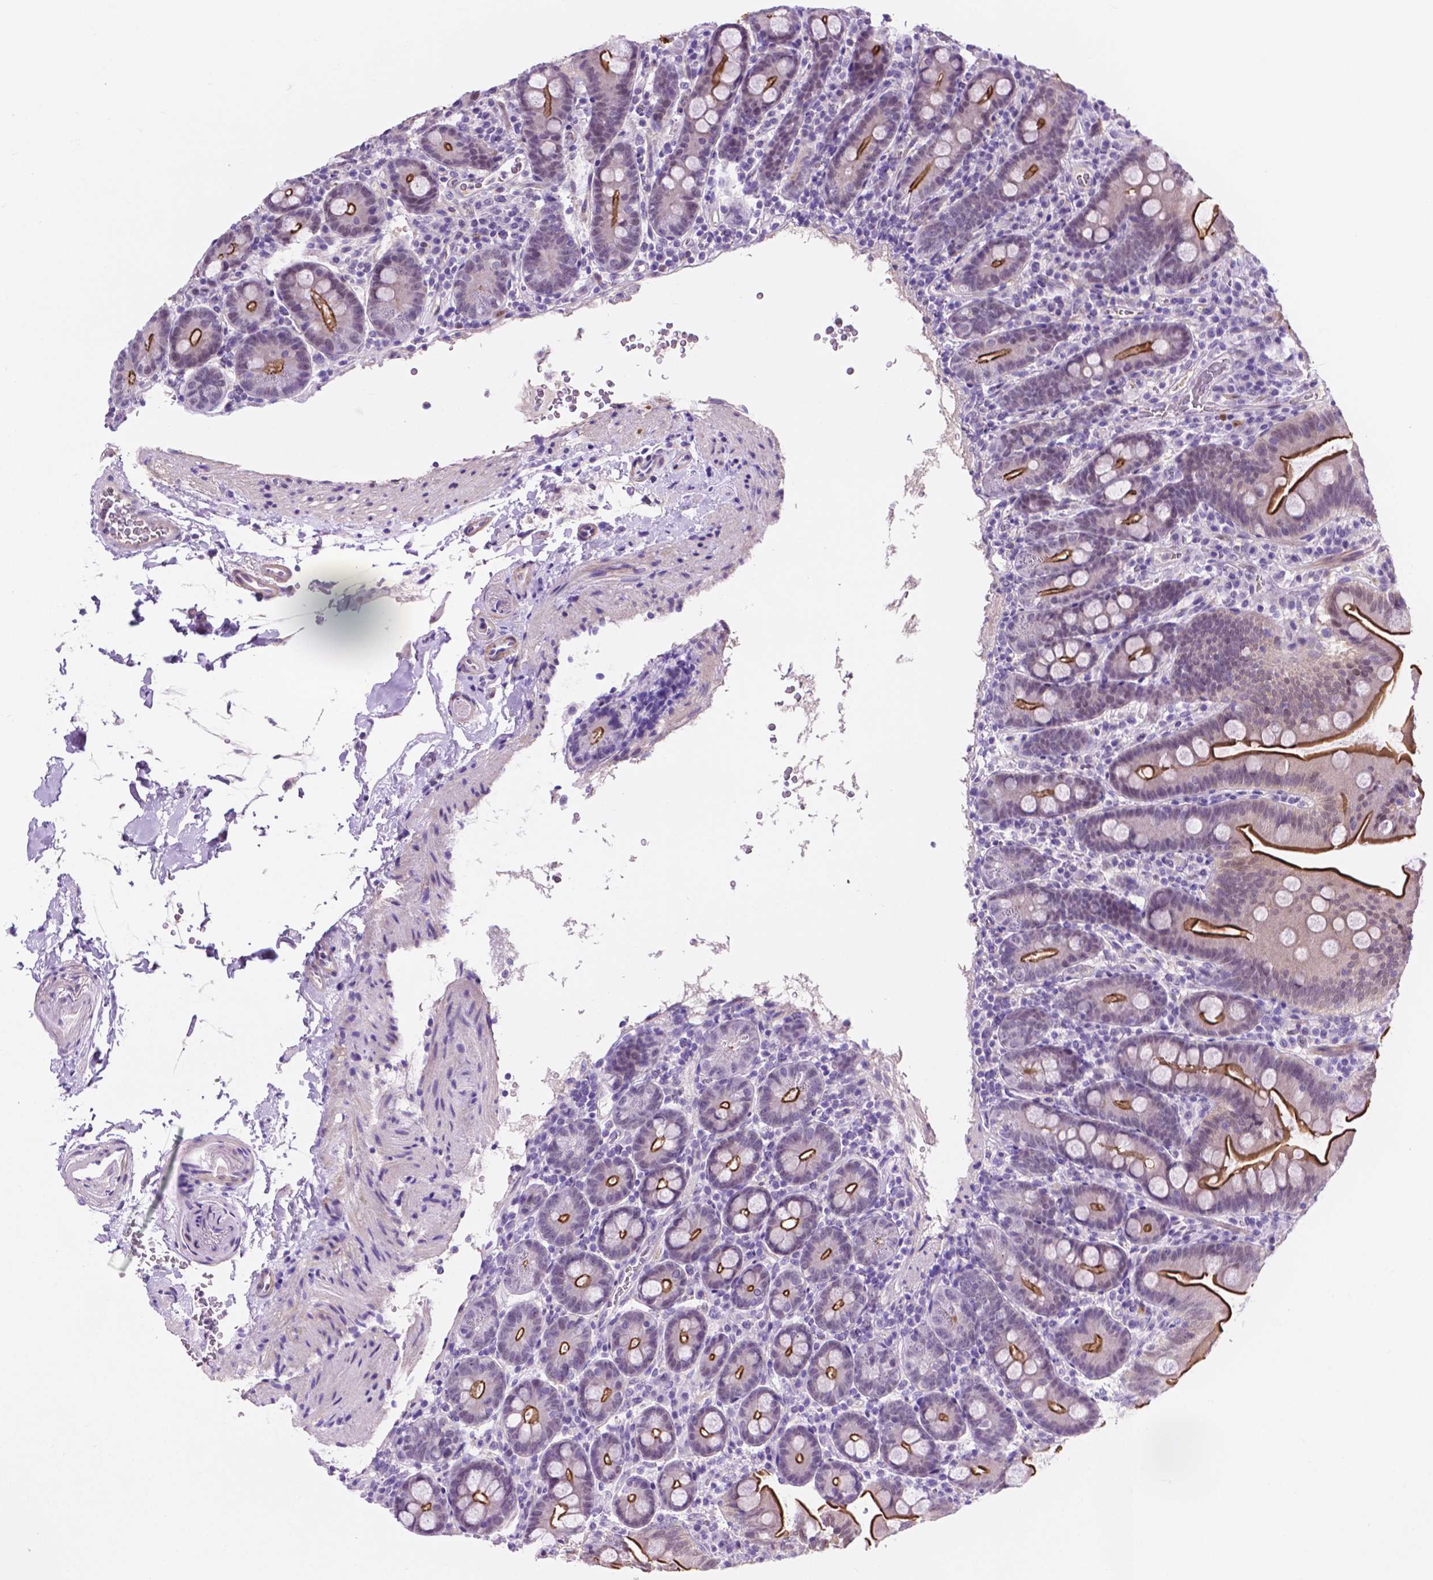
{"staining": {"intensity": "strong", "quantity": ">75%", "location": "cytoplasmic/membranous"}, "tissue": "duodenum", "cell_type": "Glandular cells", "image_type": "normal", "snomed": [{"axis": "morphology", "description": "Normal tissue, NOS"}, {"axis": "topography", "description": "Duodenum"}], "caption": "IHC of unremarkable duodenum reveals high levels of strong cytoplasmic/membranous staining in approximately >75% of glandular cells.", "gene": "ACY3", "patient": {"sex": "male", "age": 59}}